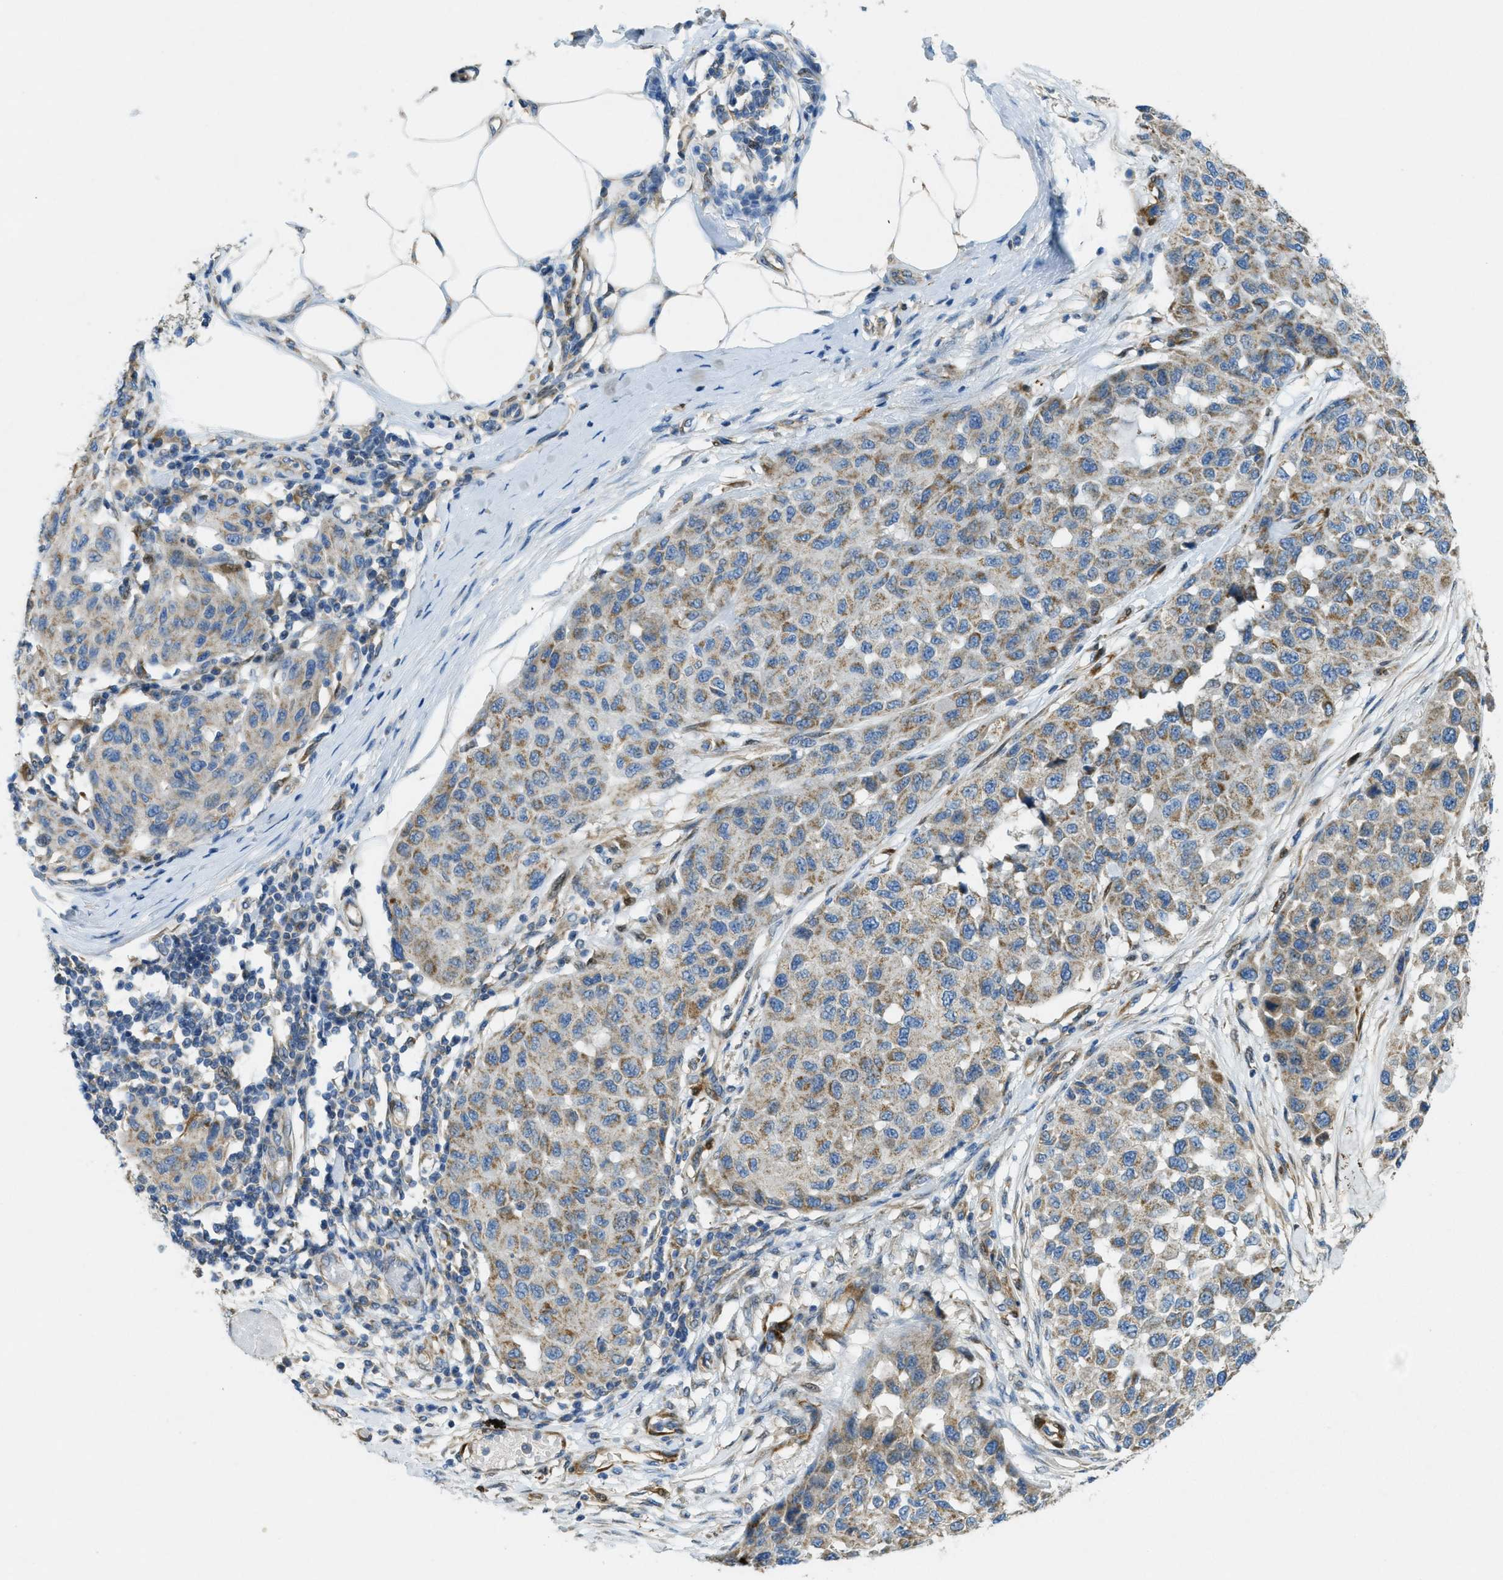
{"staining": {"intensity": "moderate", "quantity": "25%-75%", "location": "cytoplasmic/membranous"}, "tissue": "melanoma", "cell_type": "Tumor cells", "image_type": "cancer", "snomed": [{"axis": "morphology", "description": "Normal tissue, NOS"}, {"axis": "morphology", "description": "Malignant melanoma, NOS"}, {"axis": "topography", "description": "Skin"}], "caption": "Tumor cells show moderate cytoplasmic/membranous expression in approximately 25%-75% of cells in malignant melanoma.", "gene": "CYGB", "patient": {"sex": "male", "age": 62}}